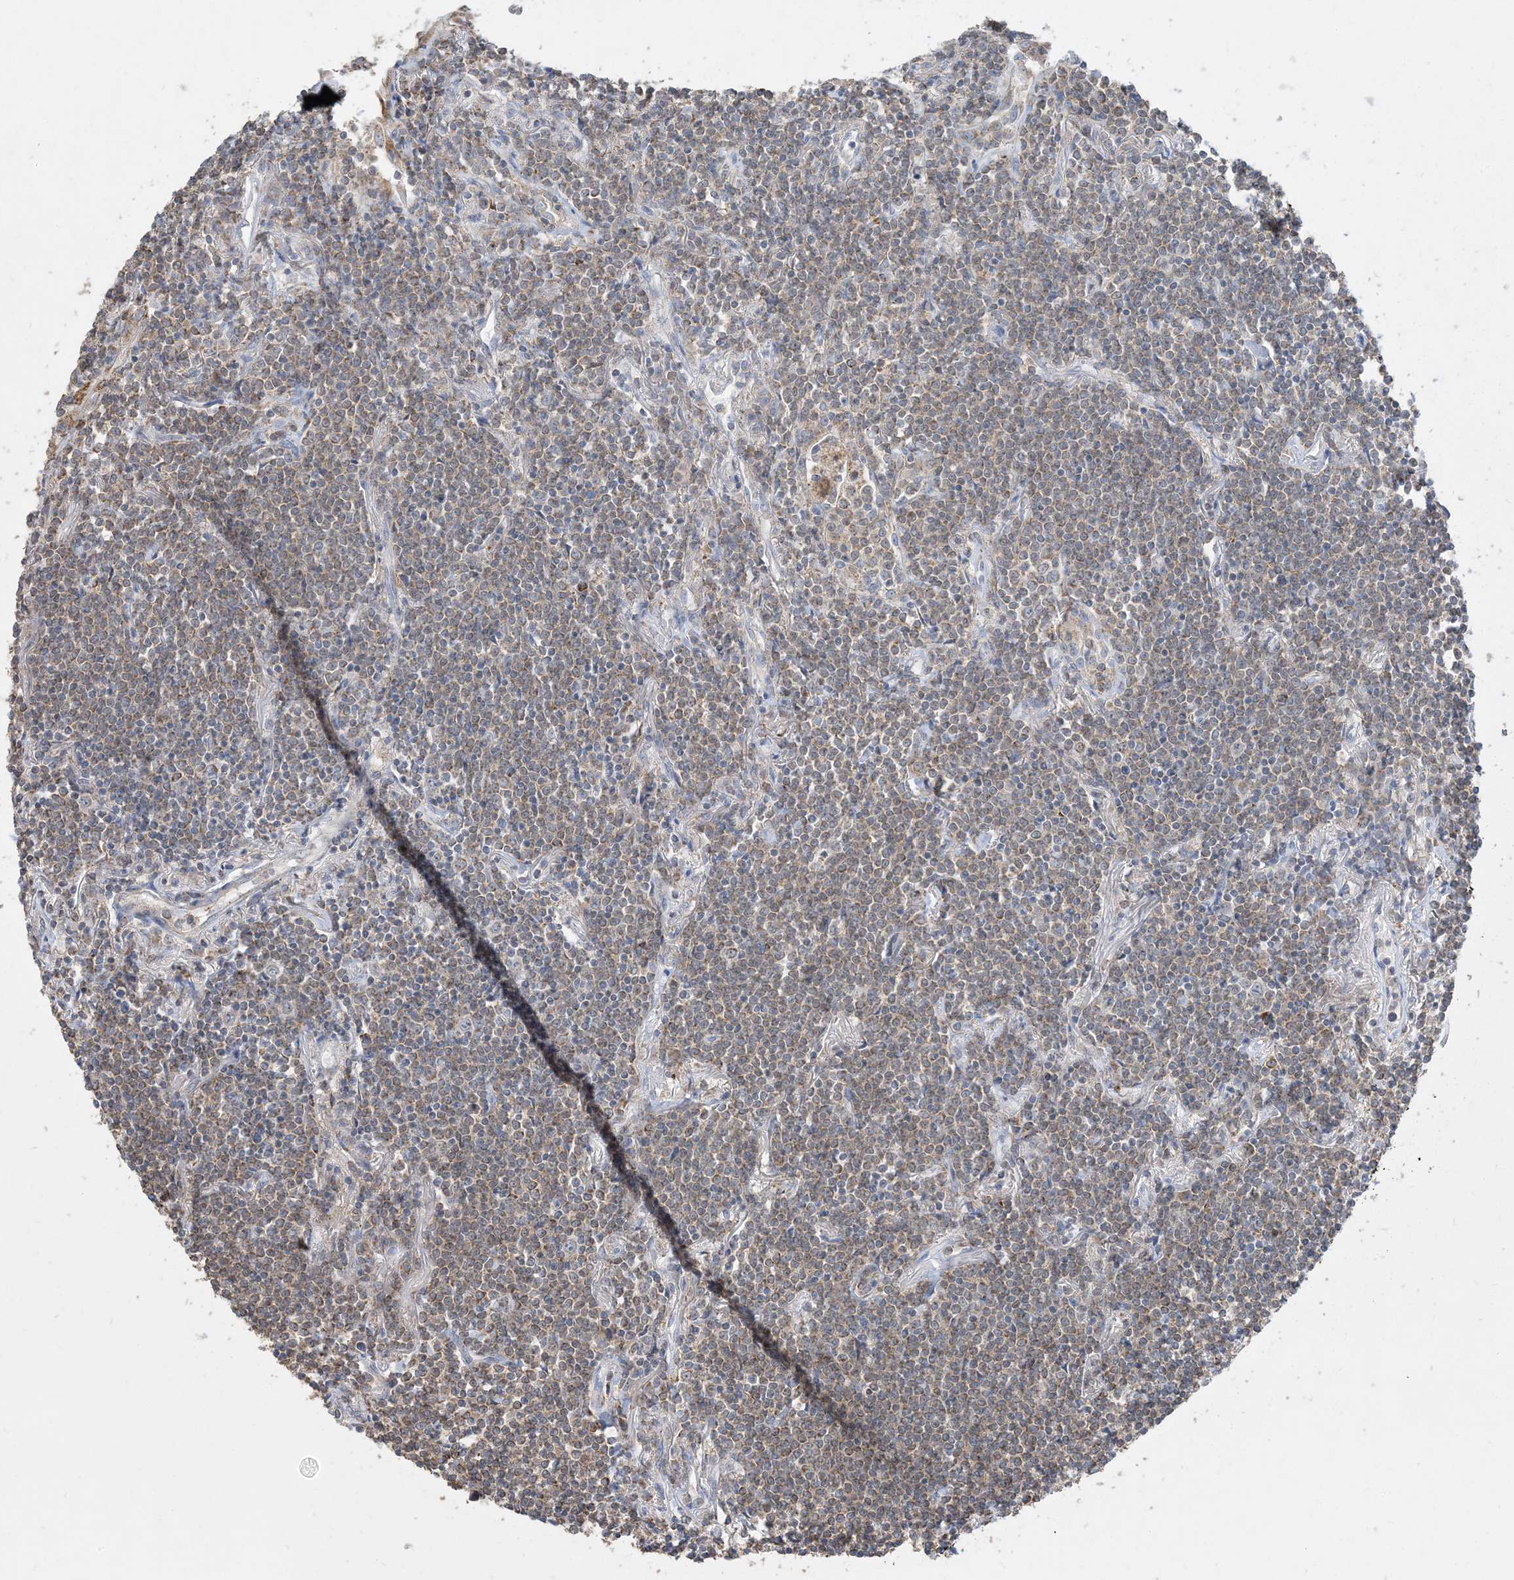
{"staining": {"intensity": "weak", "quantity": ">75%", "location": "cytoplasmic/membranous"}, "tissue": "lymphoma", "cell_type": "Tumor cells", "image_type": "cancer", "snomed": [{"axis": "morphology", "description": "Malignant lymphoma, non-Hodgkin's type, Low grade"}, {"axis": "topography", "description": "Lung"}], "caption": "Protein expression analysis of low-grade malignant lymphoma, non-Hodgkin's type reveals weak cytoplasmic/membranous positivity in about >75% of tumor cells.", "gene": "ECHDC1", "patient": {"sex": "female", "age": 71}}